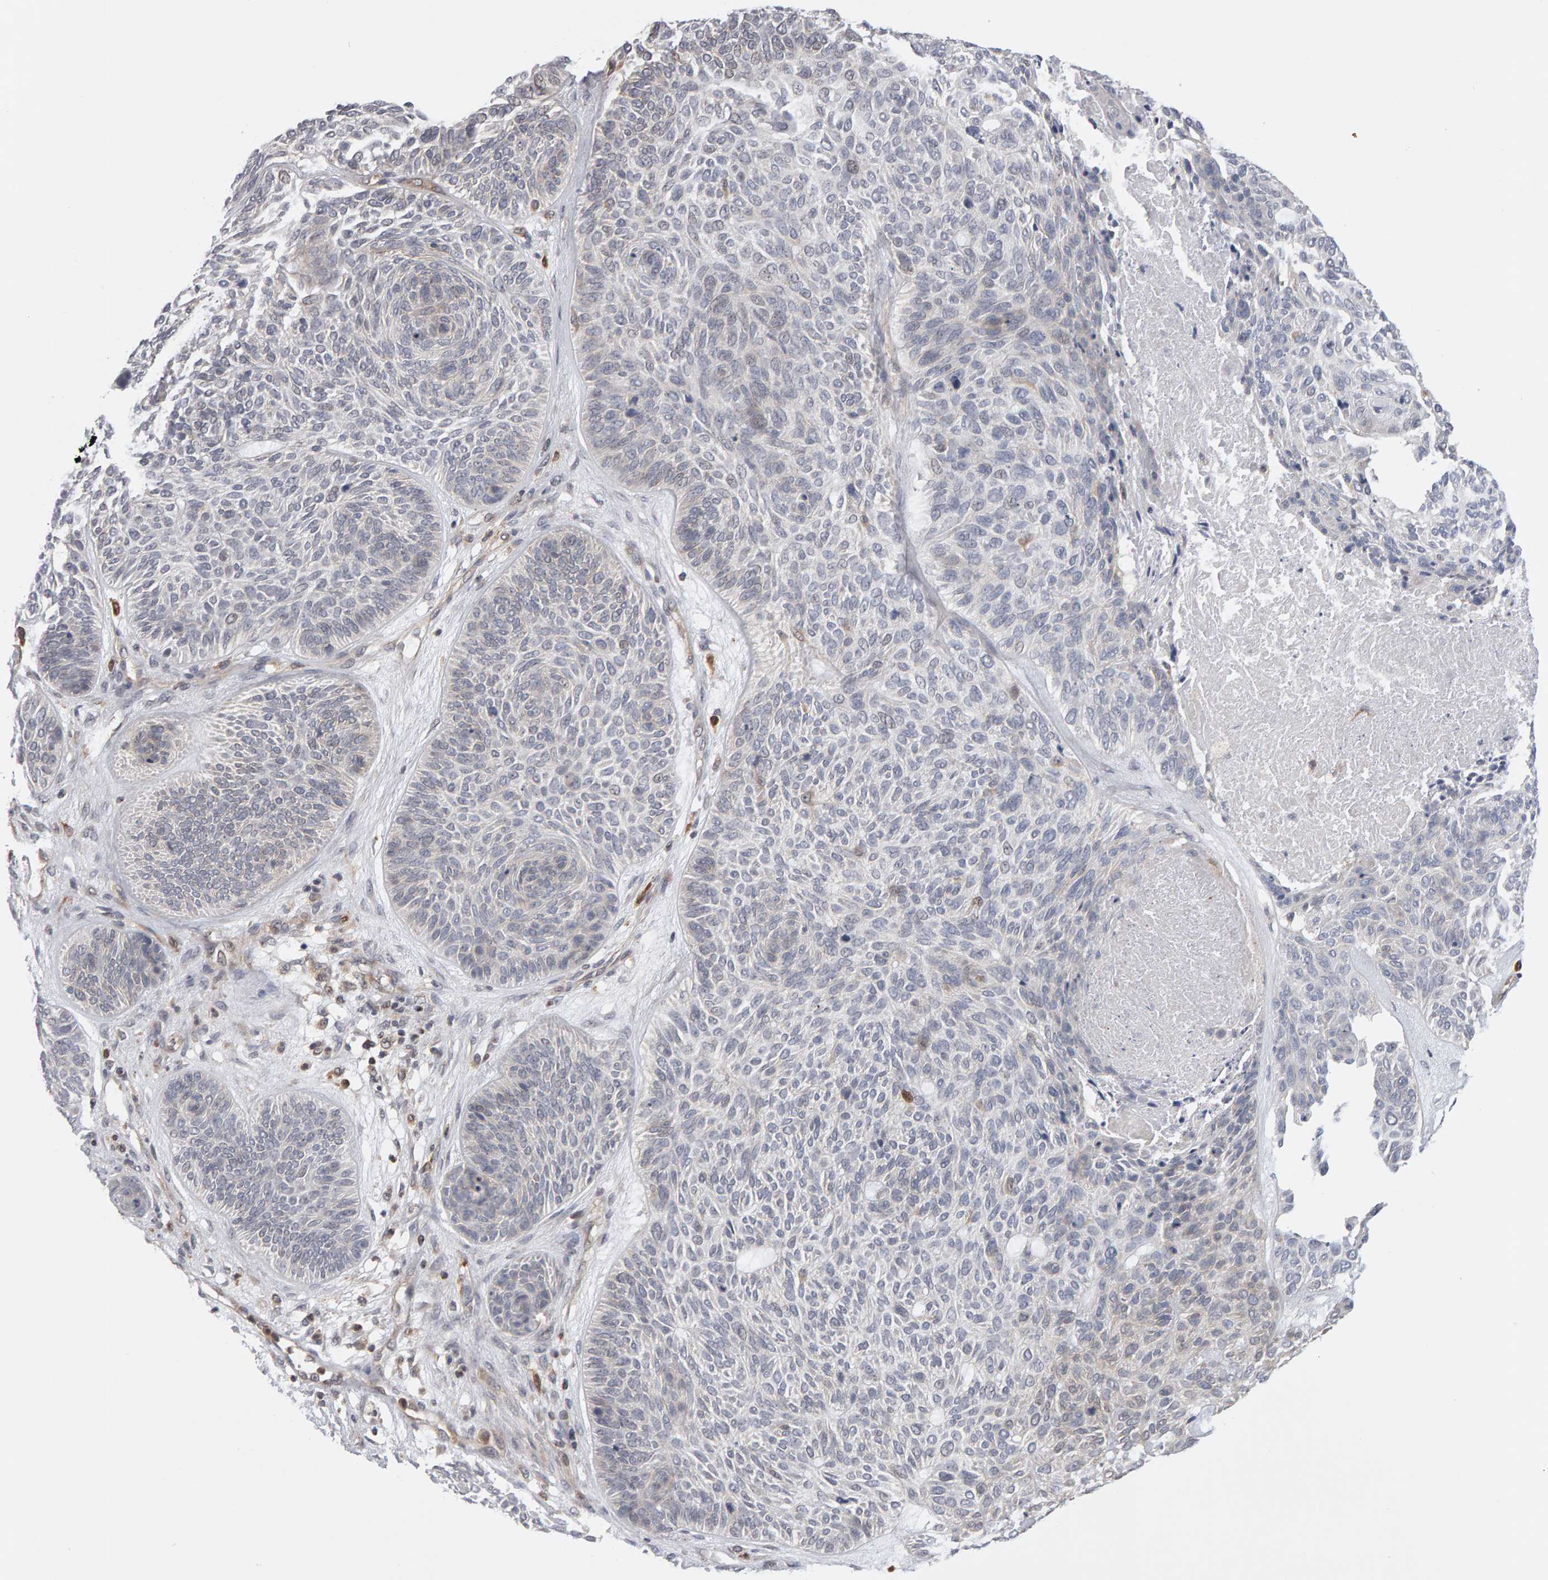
{"staining": {"intensity": "negative", "quantity": "none", "location": "none"}, "tissue": "skin cancer", "cell_type": "Tumor cells", "image_type": "cancer", "snomed": [{"axis": "morphology", "description": "Basal cell carcinoma"}, {"axis": "topography", "description": "Skin"}], "caption": "The IHC micrograph has no significant positivity in tumor cells of skin cancer tissue. (Stains: DAB (3,3'-diaminobenzidine) immunohistochemistry (IHC) with hematoxylin counter stain, Microscopy: brightfield microscopy at high magnification).", "gene": "MSRA", "patient": {"sex": "male", "age": 55}}